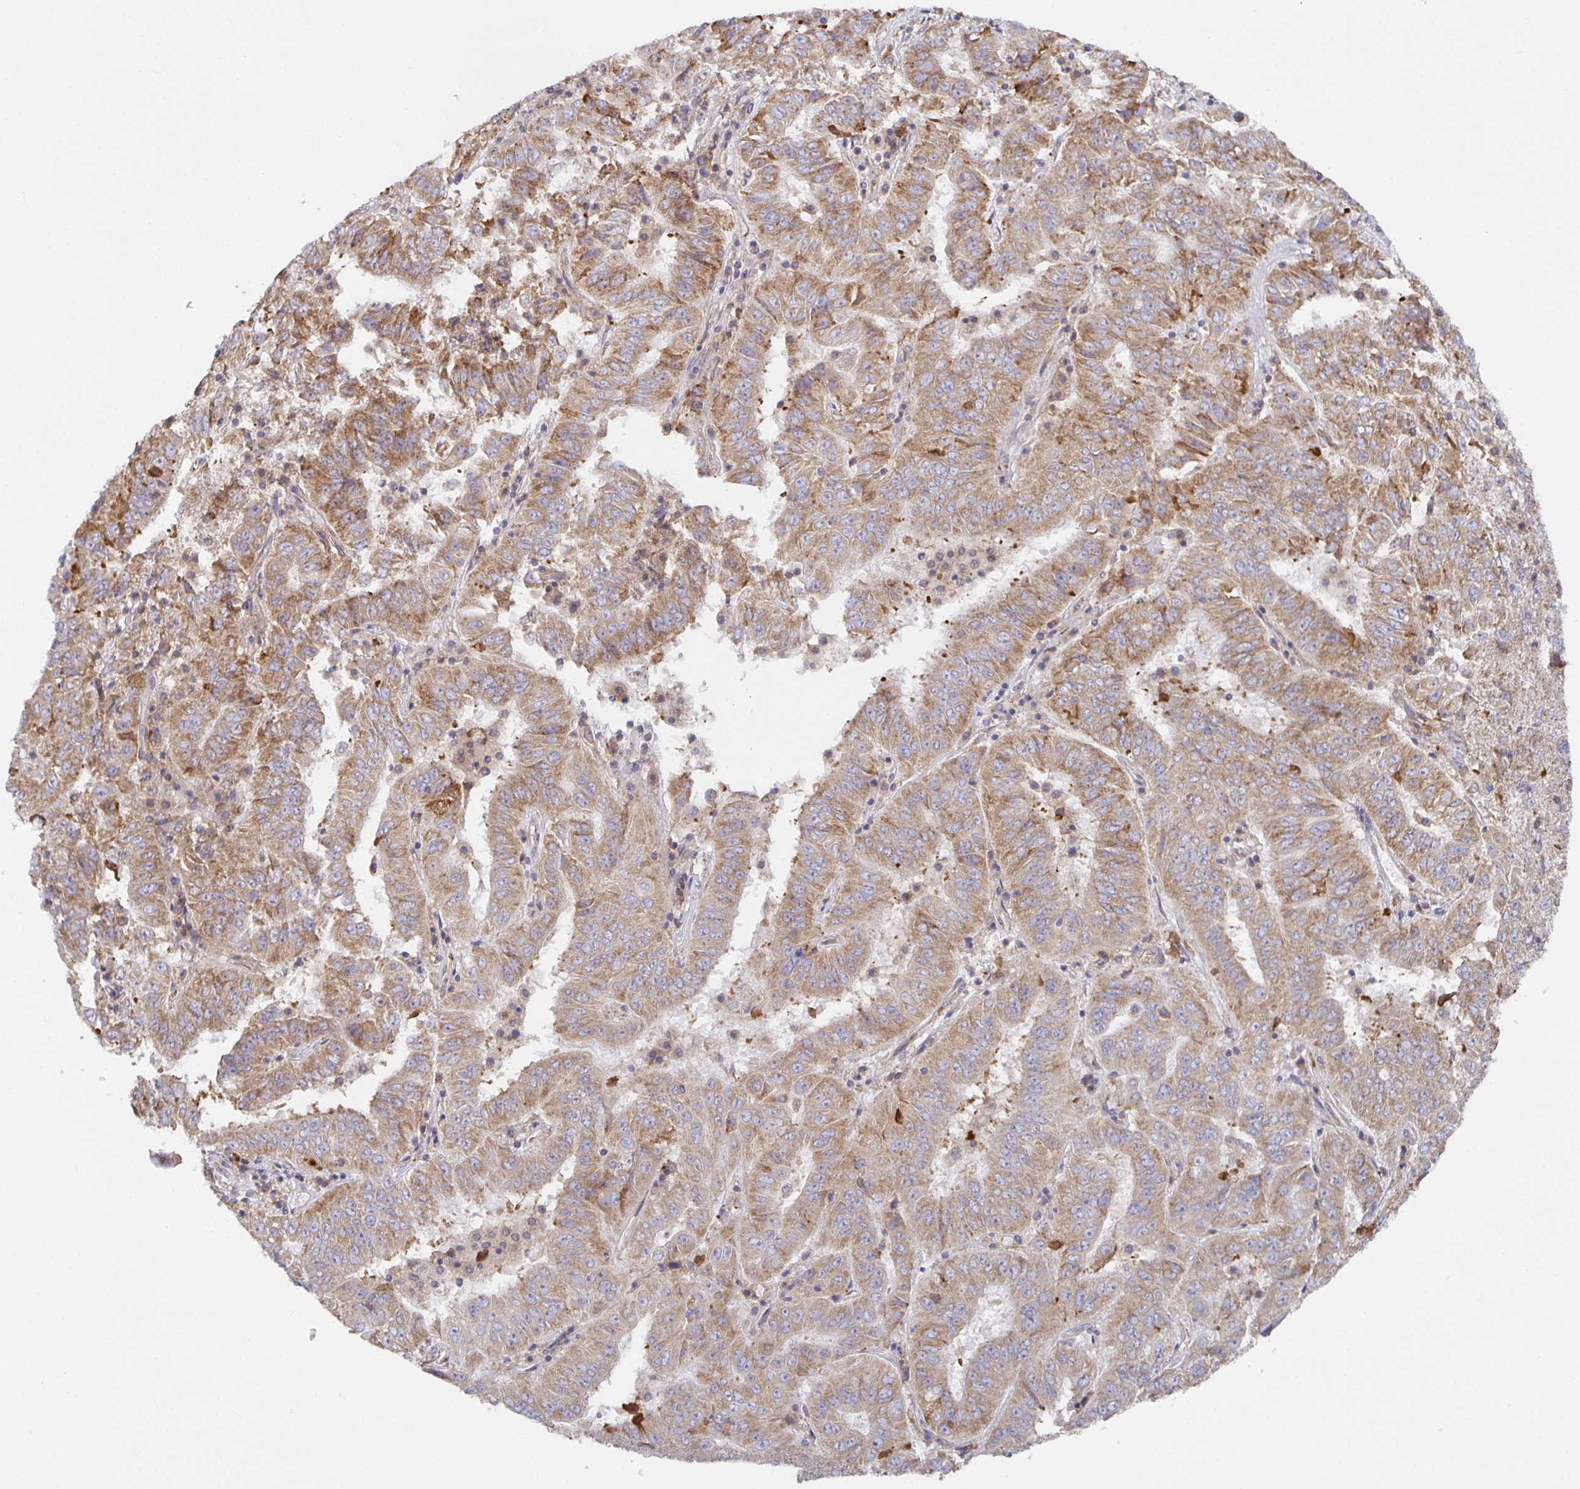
{"staining": {"intensity": "moderate", "quantity": ">75%", "location": "cytoplasmic/membranous"}, "tissue": "pancreatic cancer", "cell_type": "Tumor cells", "image_type": "cancer", "snomed": [{"axis": "morphology", "description": "Adenocarcinoma, NOS"}, {"axis": "topography", "description": "Pancreas"}], "caption": "This image reveals IHC staining of human pancreatic cancer, with medium moderate cytoplasmic/membranous positivity in about >75% of tumor cells.", "gene": "BAD", "patient": {"sex": "male", "age": 63}}